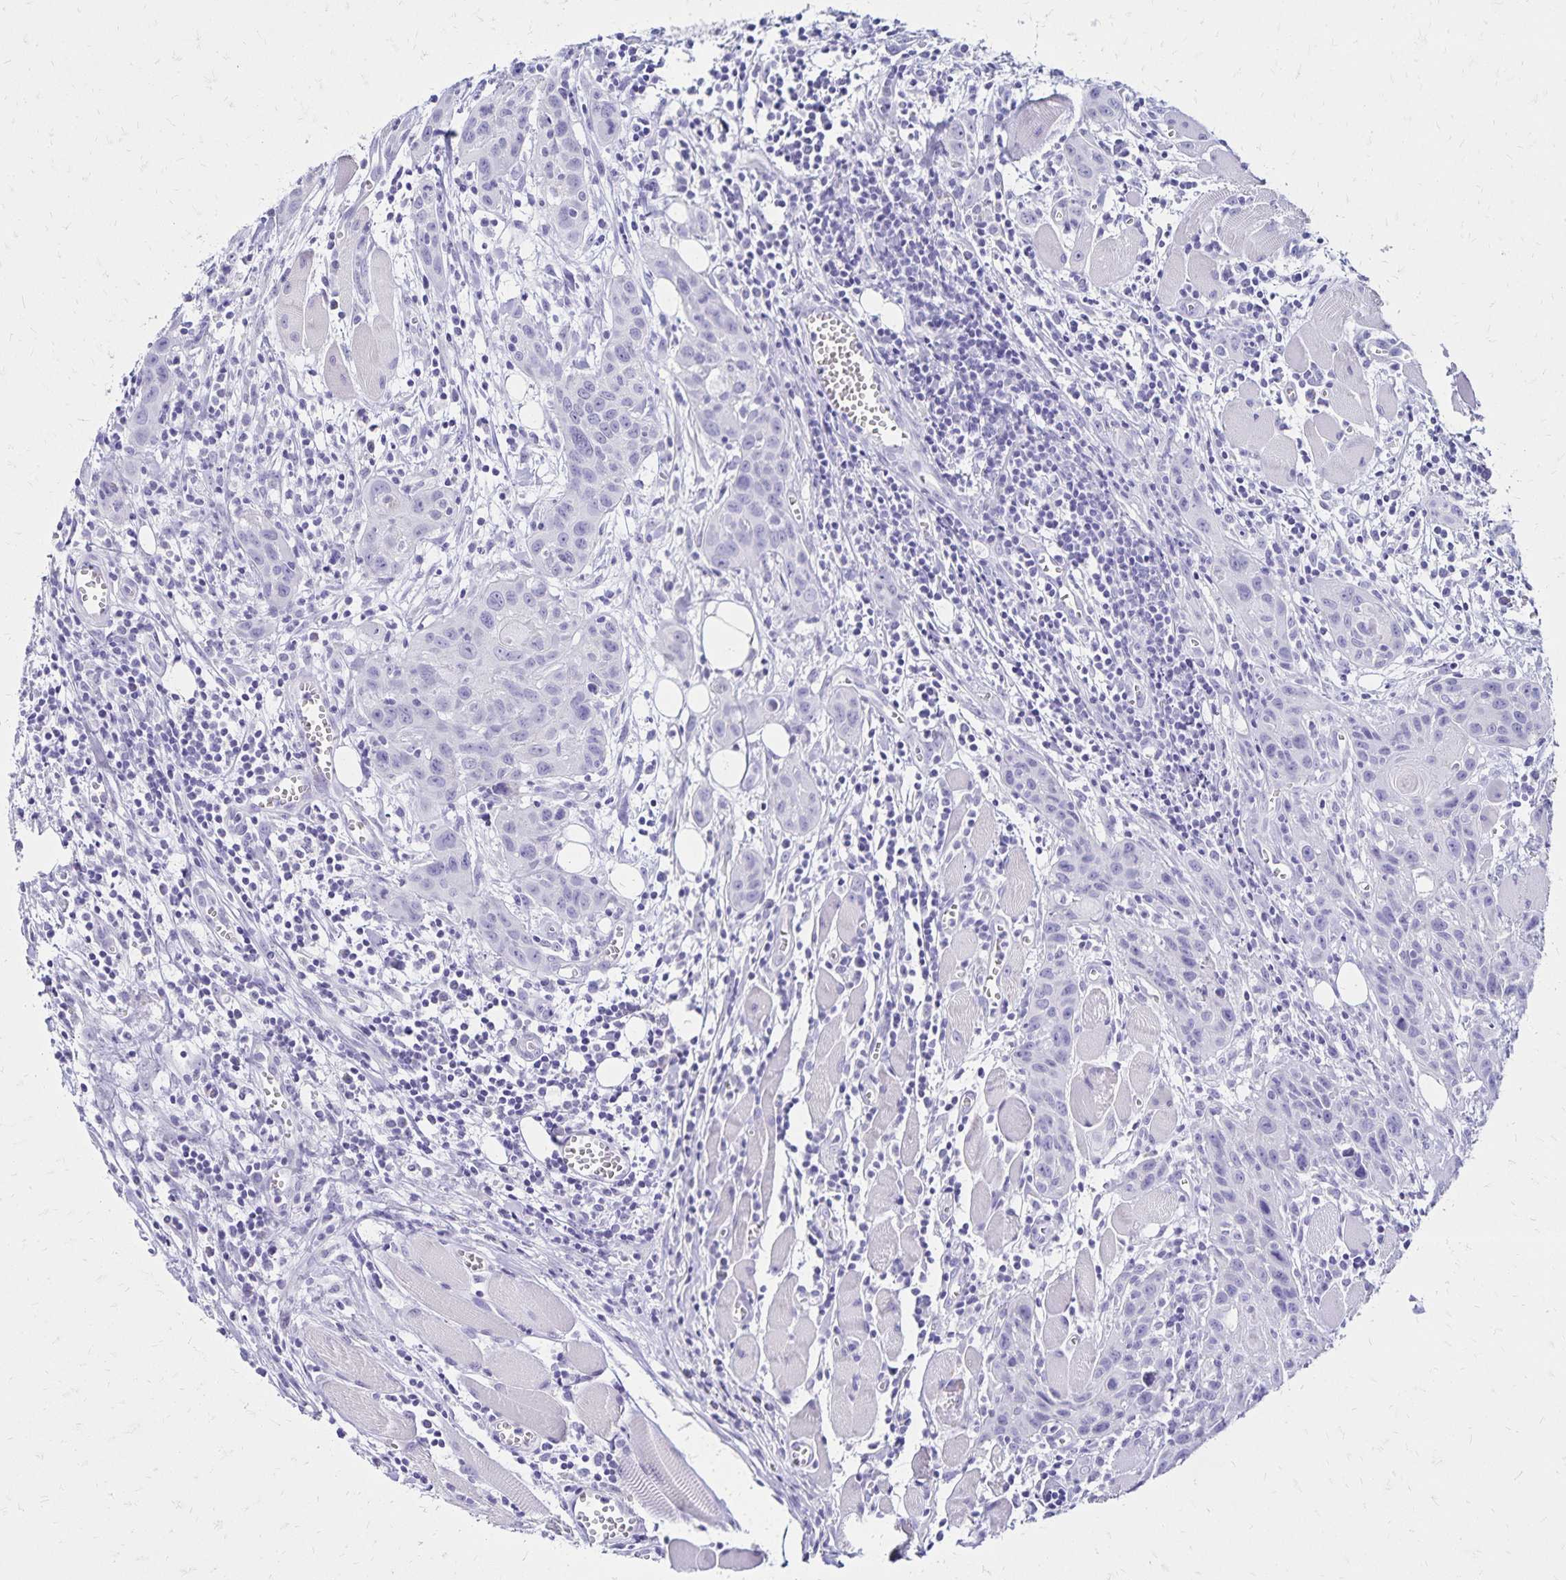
{"staining": {"intensity": "negative", "quantity": "none", "location": "none"}, "tissue": "head and neck cancer", "cell_type": "Tumor cells", "image_type": "cancer", "snomed": [{"axis": "morphology", "description": "Squamous cell carcinoma, NOS"}, {"axis": "topography", "description": "Oral tissue"}, {"axis": "topography", "description": "Head-Neck"}], "caption": "IHC of human head and neck squamous cell carcinoma shows no staining in tumor cells.", "gene": "LIN28B", "patient": {"sex": "male", "age": 58}}